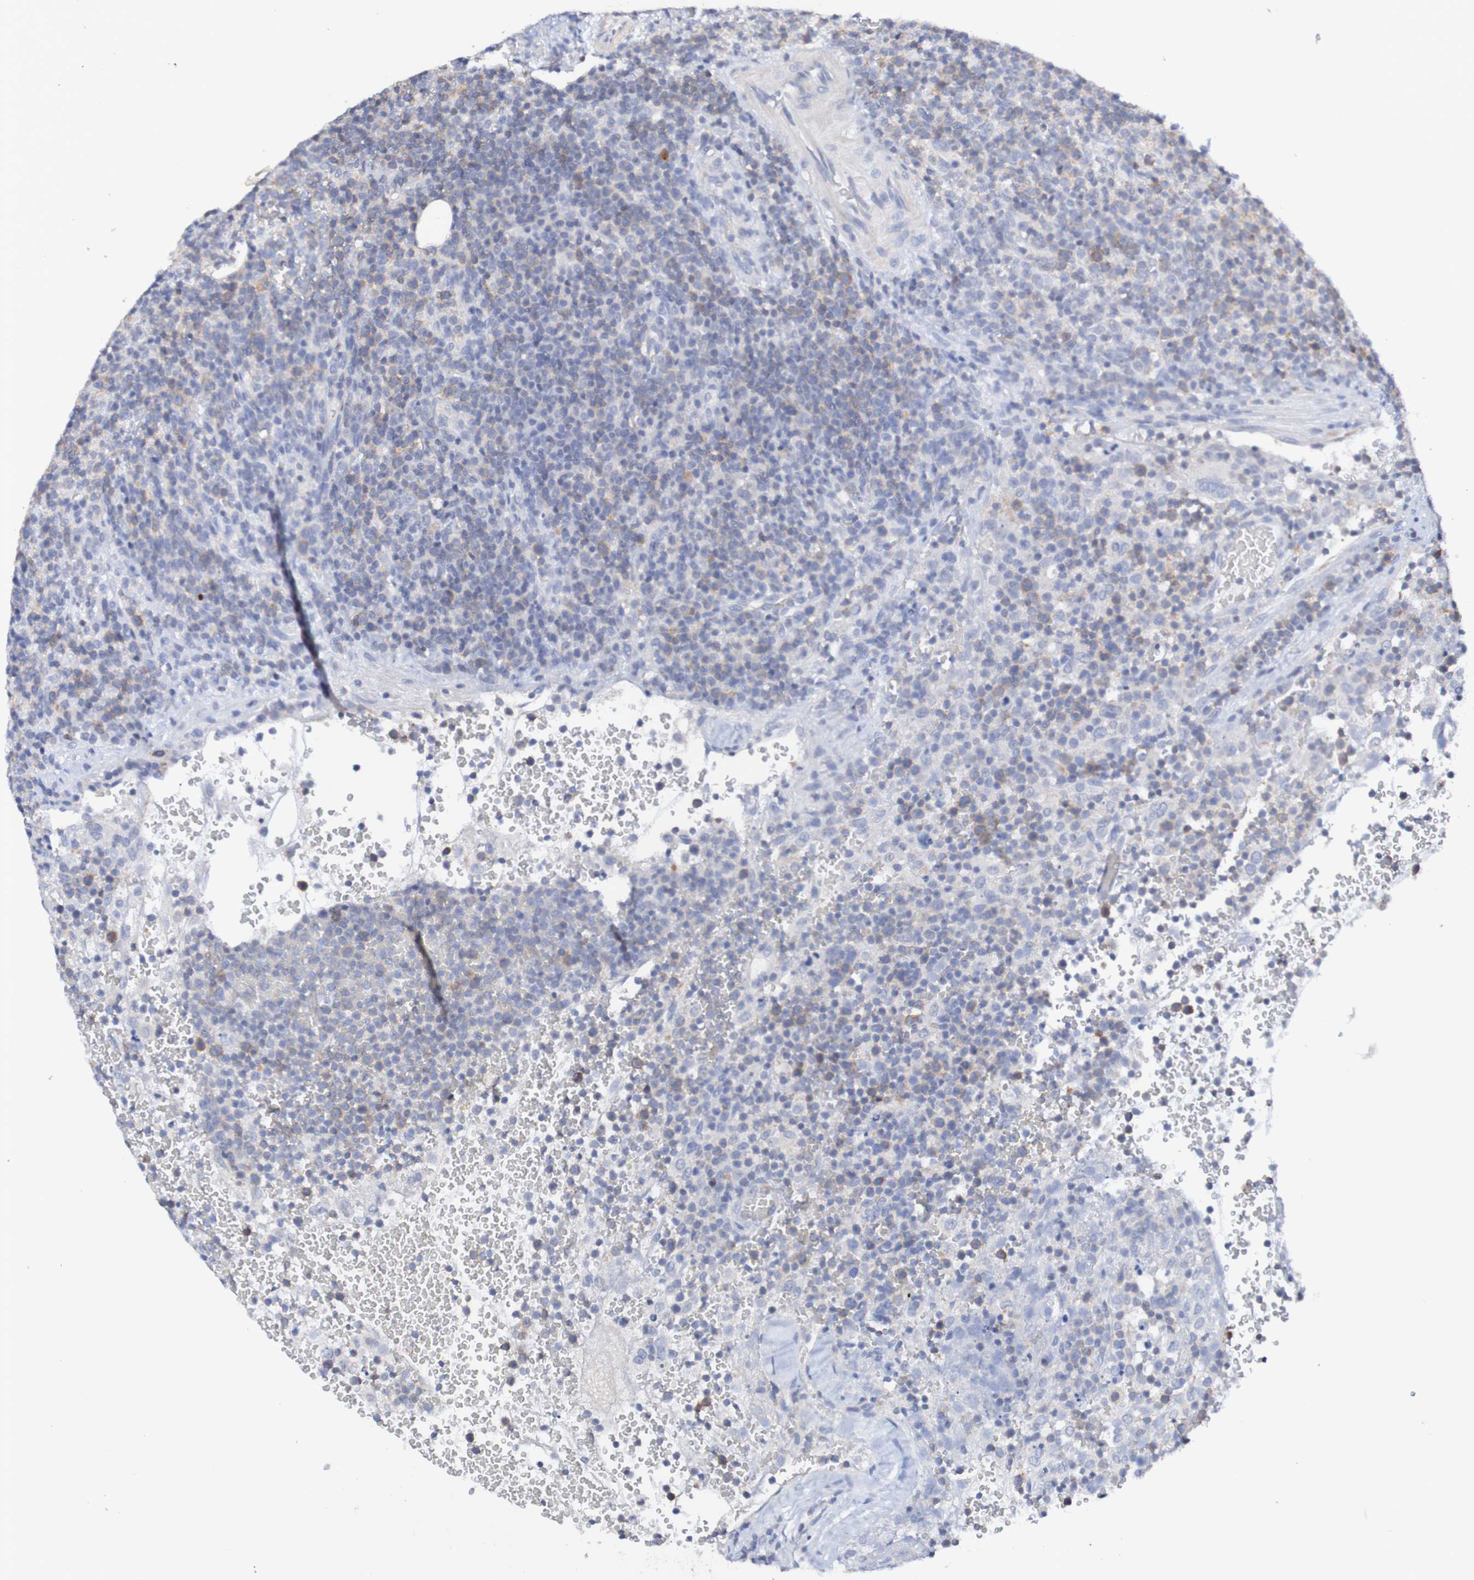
{"staining": {"intensity": "weak", "quantity": "25%-75%", "location": "cytoplasmic/membranous"}, "tissue": "lymphoma", "cell_type": "Tumor cells", "image_type": "cancer", "snomed": [{"axis": "morphology", "description": "Malignant lymphoma, non-Hodgkin's type, High grade"}, {"axis": "topography", "description": "Lymph node"}], "caption": "The histopathology image demonstrates staining of lymphoma, revealing weak cytoplasmic/membranous protein staining (brown color) within tumor cells.", "gene": "ACVR1C", "patient": {"sex": "male", "age": 61}}